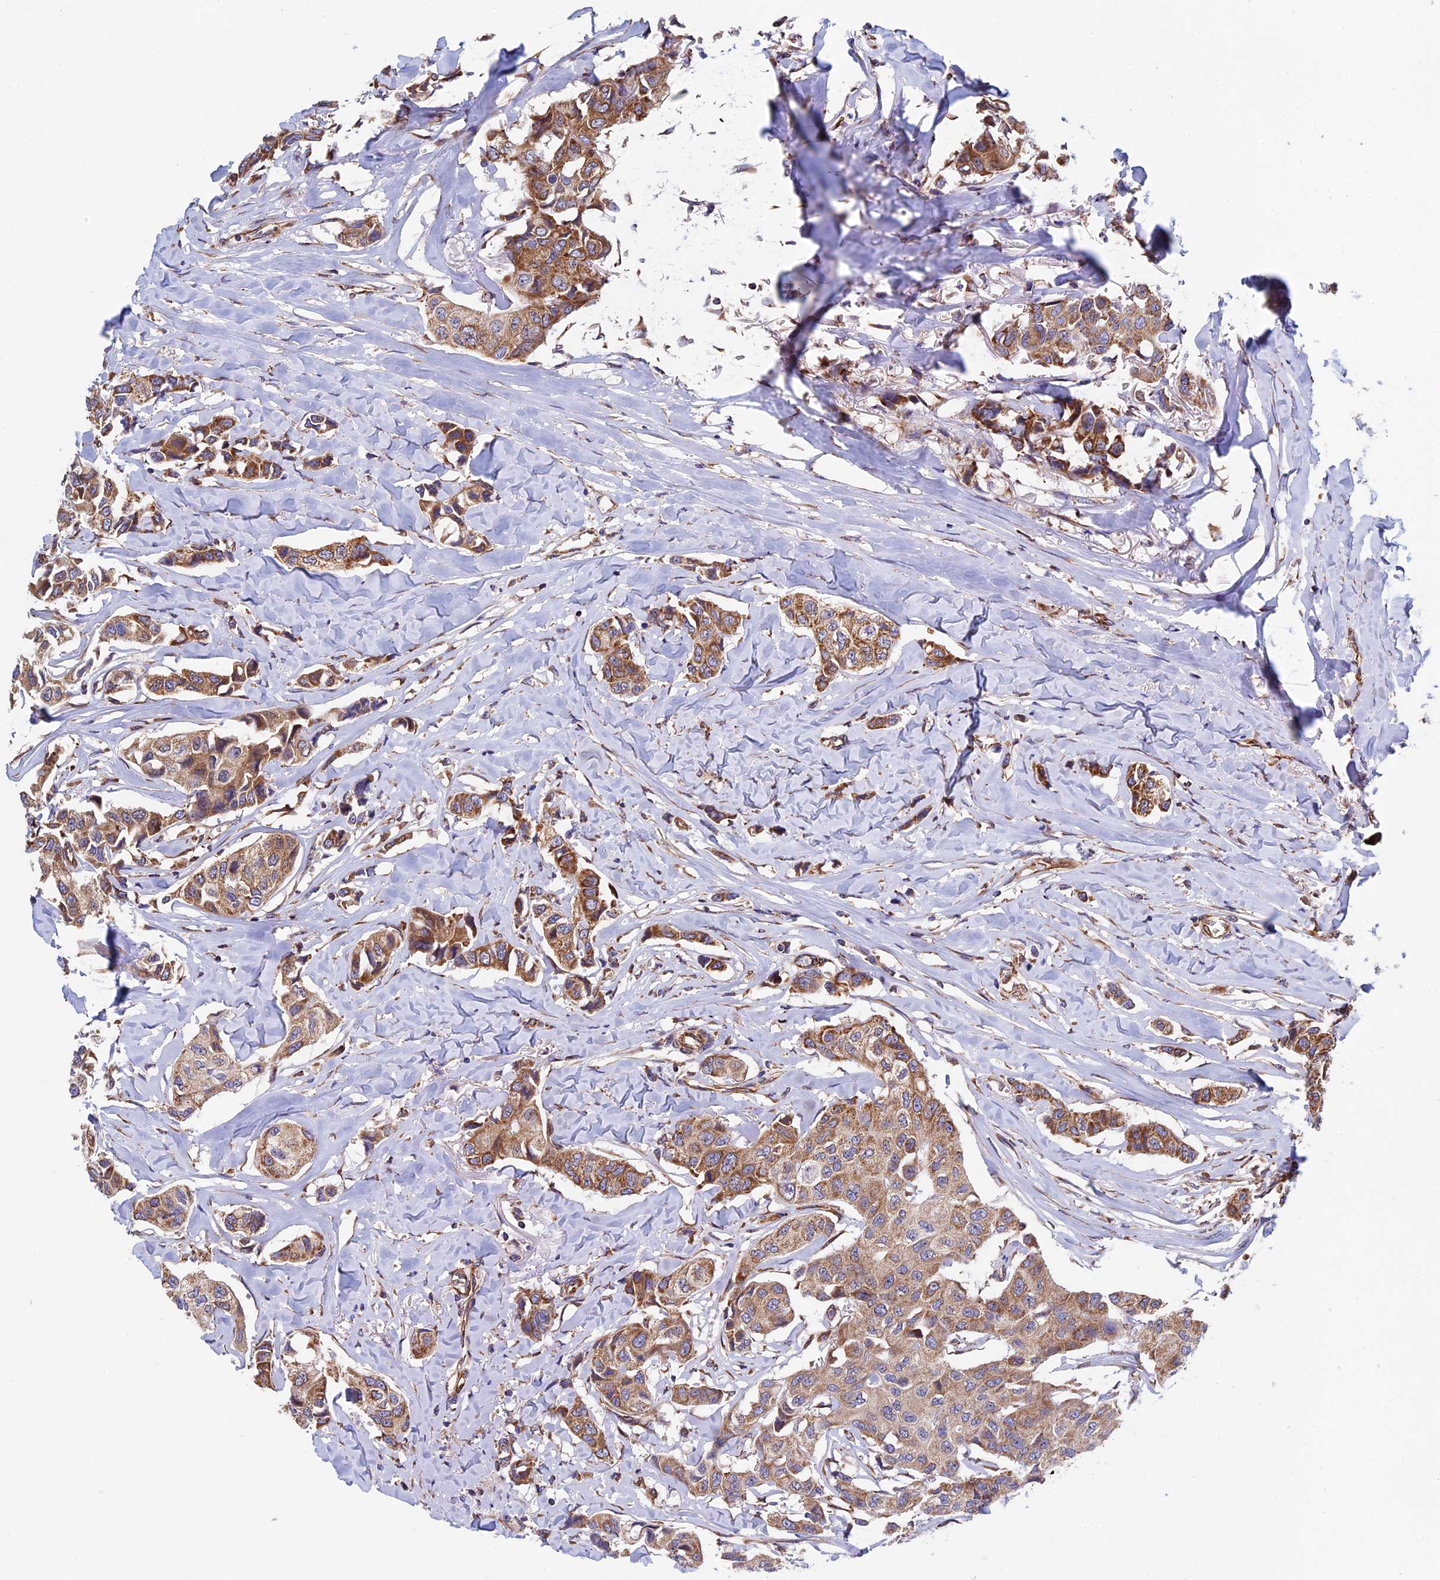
{"staining": {"intensity": "moderate", "quantity": ">75%", "location": "cytoplasmic/membranous"}, "tissue": "breast cancer", "cell_type": "Tumor cells", "image_type": "cancer", "snomed": [{"axis": "morphology", "description": "Duct carcinoma"}, {"axis": "topography", "description": "Breast"}], "caption": "Protein expression by IHC exhibits moderate cytoplasmic/membranous expression in about >75% of tumor cells in intraductal carcinoma (breast). Using DAB (brown) and hematoxylin (blue) stains, captured at high magnification using brightfield microscopy.", "gene": "SLC9A5", "patient": {"sex": "female", "age": 80}}